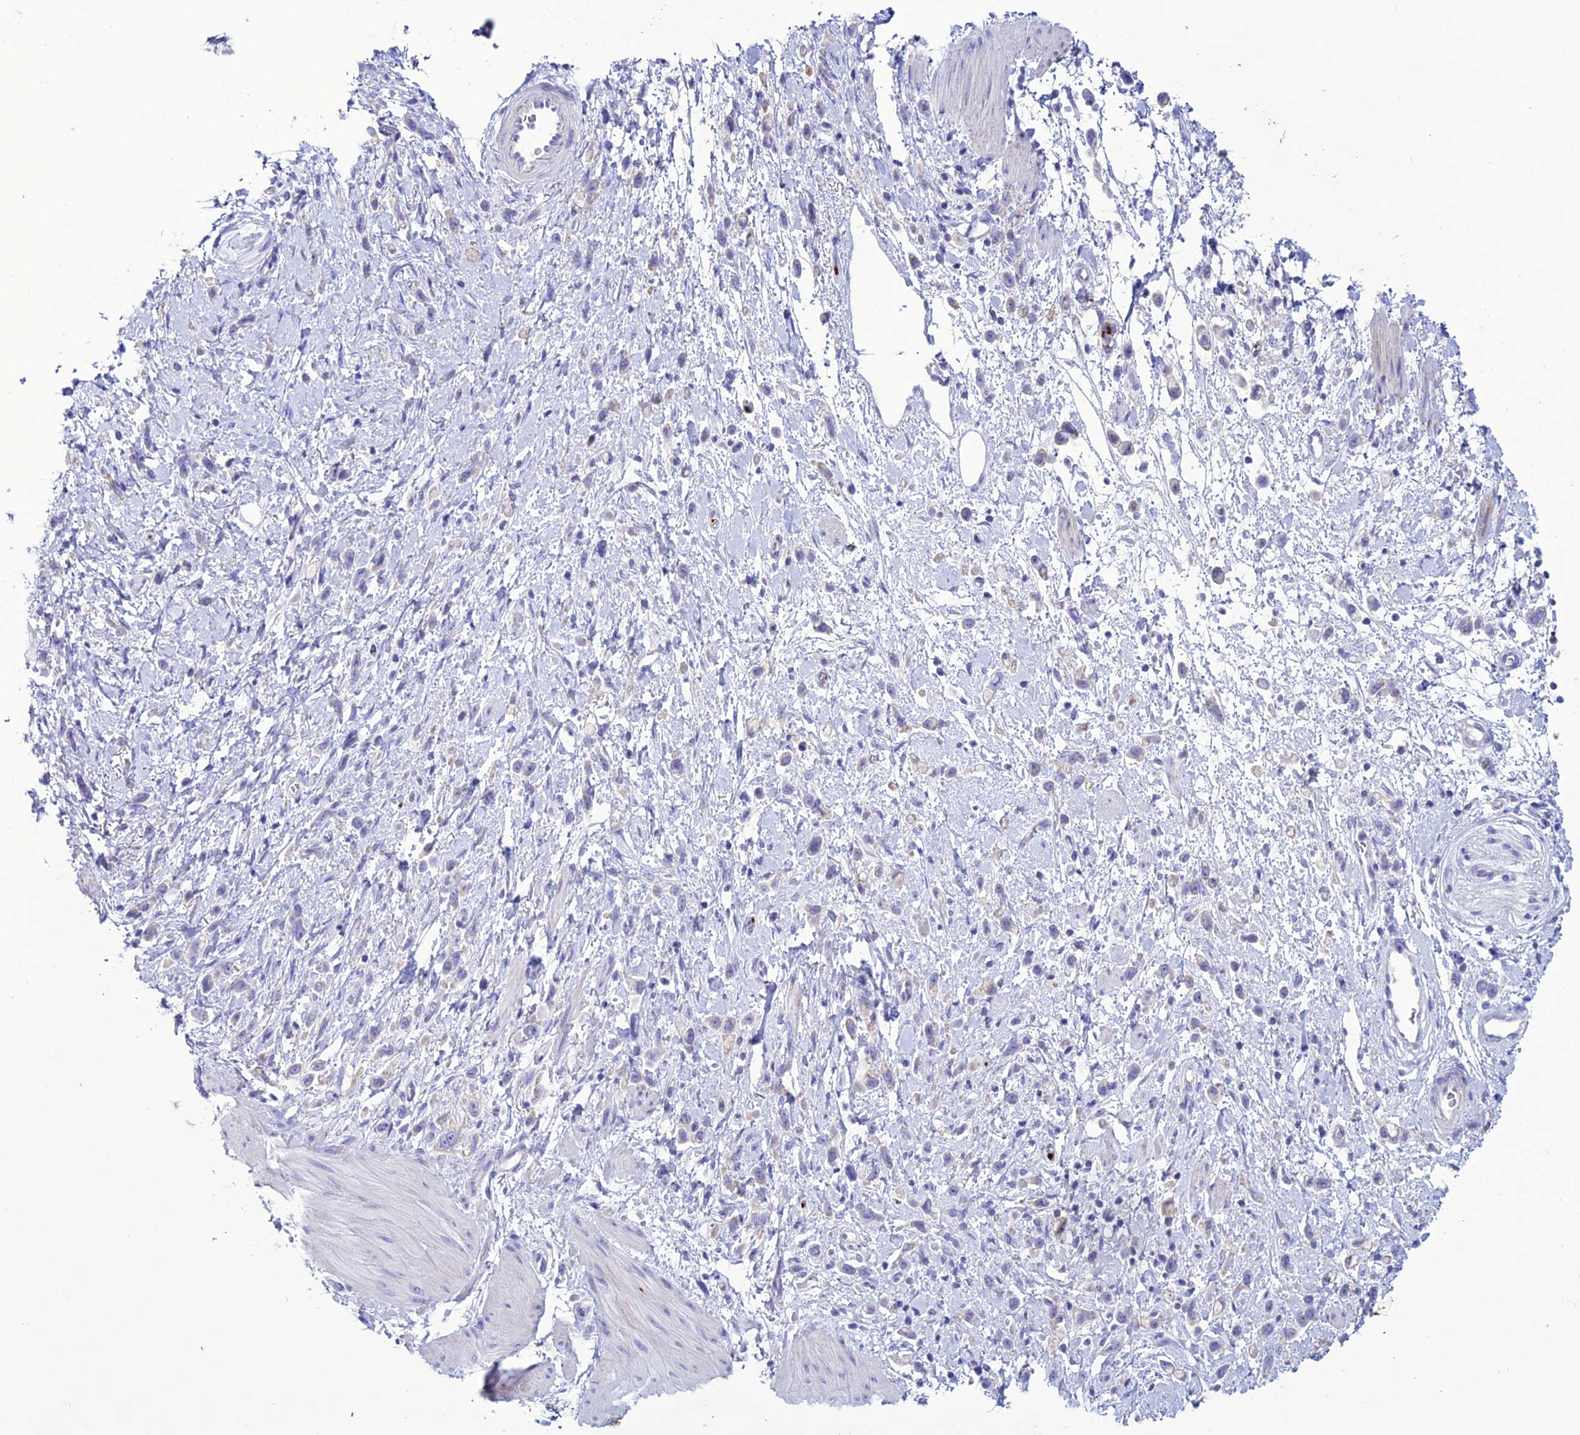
{"staining": {"intensity": "negative", "quantity": "none", "location": "none"}, "tissue": "stomach cancer", "cell_type": "Tumor cells", "image_type": "cancer", "snomed": [{"axis": "morphology", "description": "Adenocarcinoma, NOS"}, {"axis": "topography", "description": "Stomach"}], "caption": "An immunohistochemistry (IHC) micrograph of stomach adenocarcinoma is shown. There is no staining in tumor cells of stomach adenocarcinoma. The staining was performed using DAB (3,3'-diaminobenzidine) to visualize the protein expression in brown, while the nuclei were stained in blue with hematoxylin (Magnification: 20x).", "gene": "C21orf140", "patient": {"sex": "female", "age": 65}}